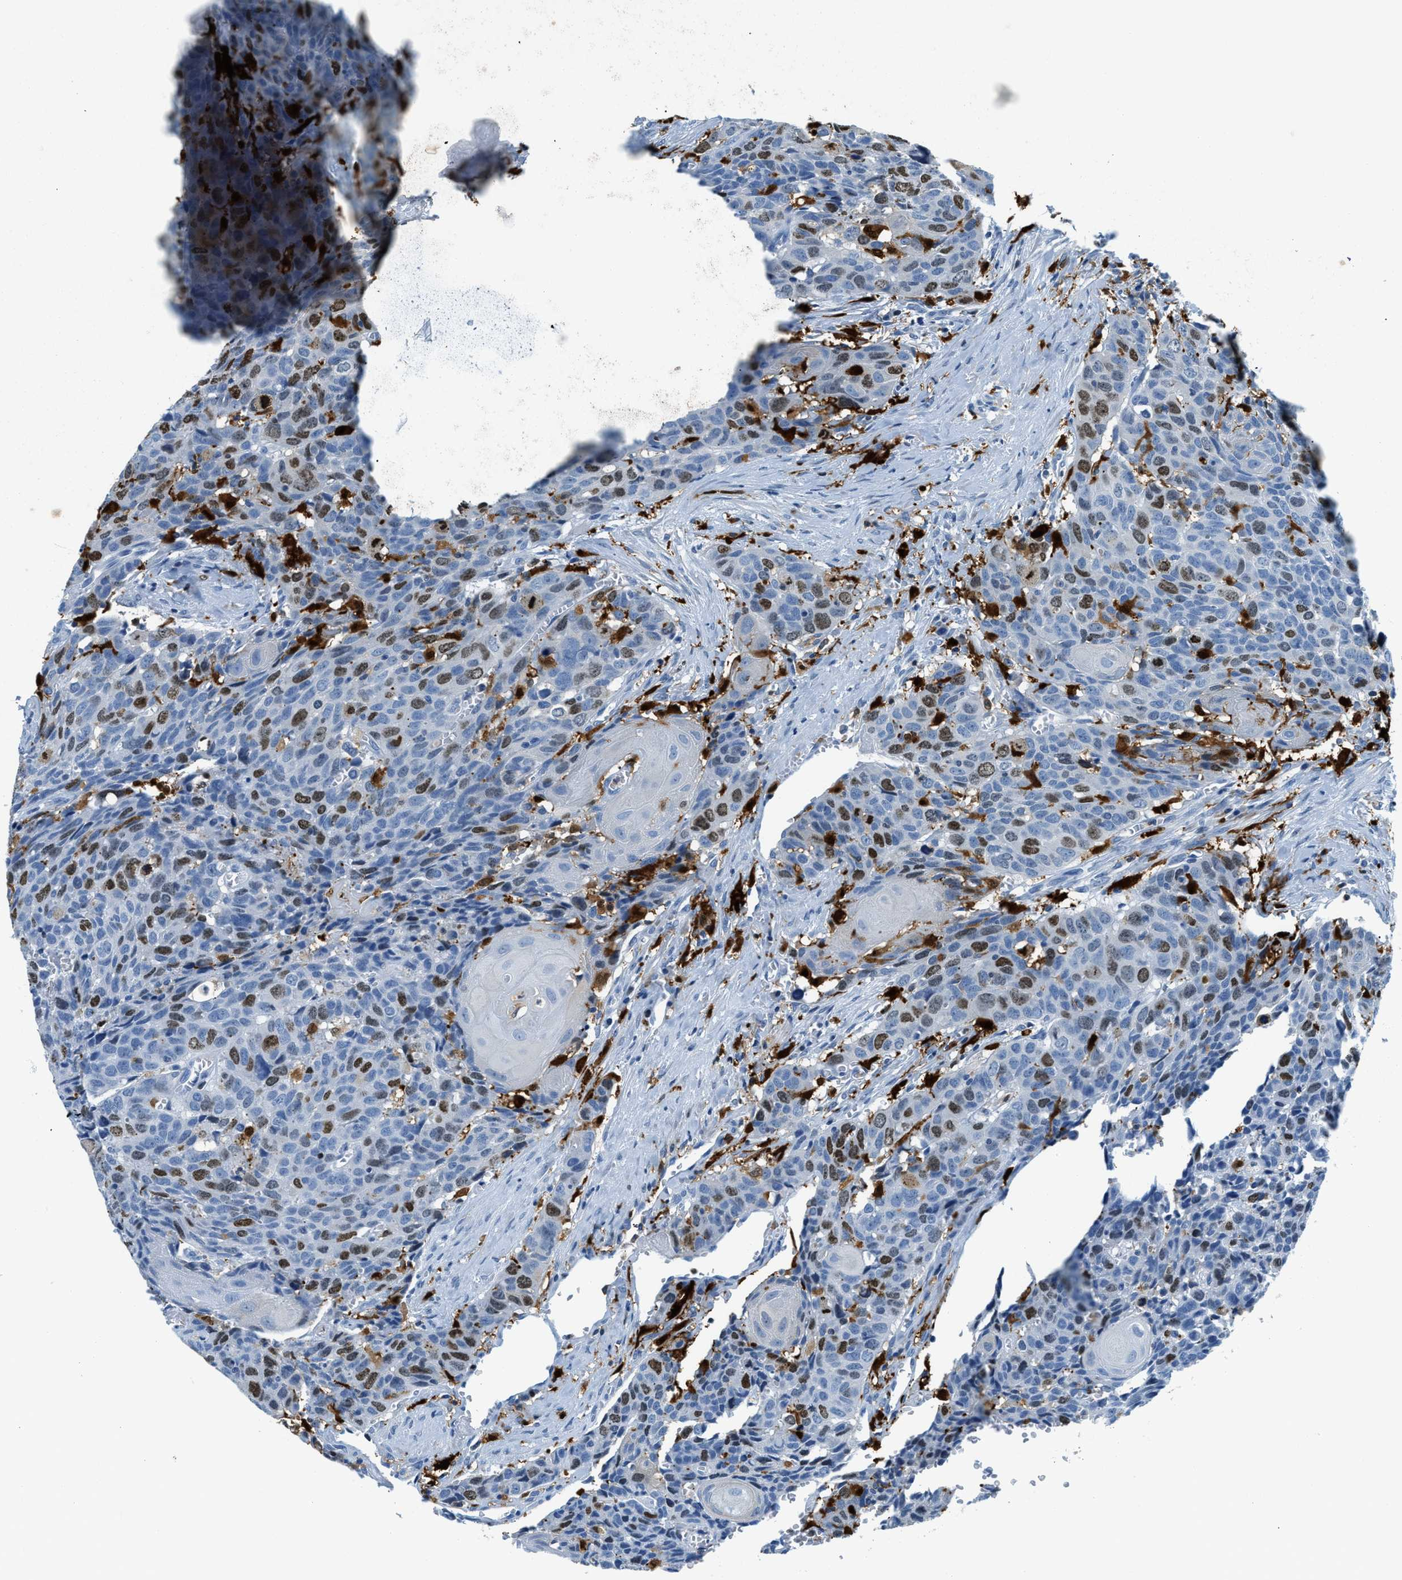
{"staining": {"intensity": "moderate", "quantity": "<25%", "location": "nuclear"}, "tissue": "head and neck cancer", "cell_type": "Tumor cells", "image_type": "cancer", "snomed": [{"axis": "morphology", "description": "Squamous cell carcinoma, NOS"}, {"axis": "topography", "description": "Head-Neck"}], "caption": "Squamous cell carcinoma (head and neck) tissue demonstrates moderate nuclear expression in about <25% of tumor cells", "gene": "CAPG", "patient": {"sex": "male", "age": 66}}